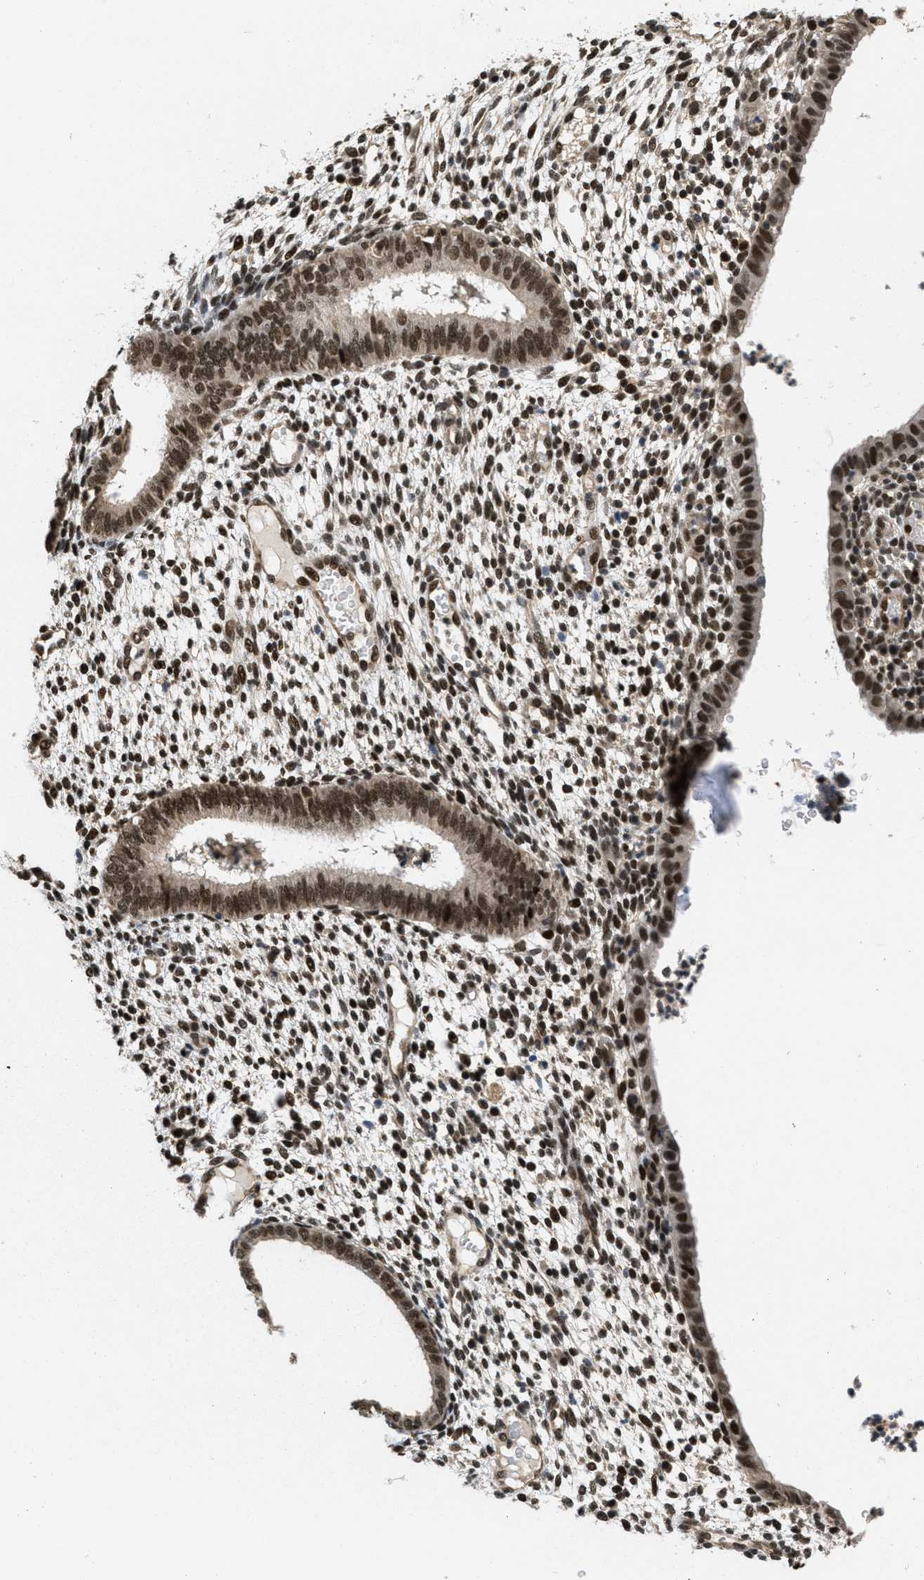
{"staining": {"intensity": "weak", "quantity": "25%-75%", "location": "nuclear"}, "tissue": "endometrium", "cell_type": "Cells in endometrial stroma", "image_type": "normal", "snomed": [{"axis": "morphology", "description": "Normal tissue, NOS"}, {"axis": "topography", "description": "Endometrium"}], "caption": "Cells in endometrial stroma display weak nuclear positivity in about 25%-75% of cells in unremarkable endometrium.", "gene": "CUL4B", "patient": {"sex": "female", "age": 35}}